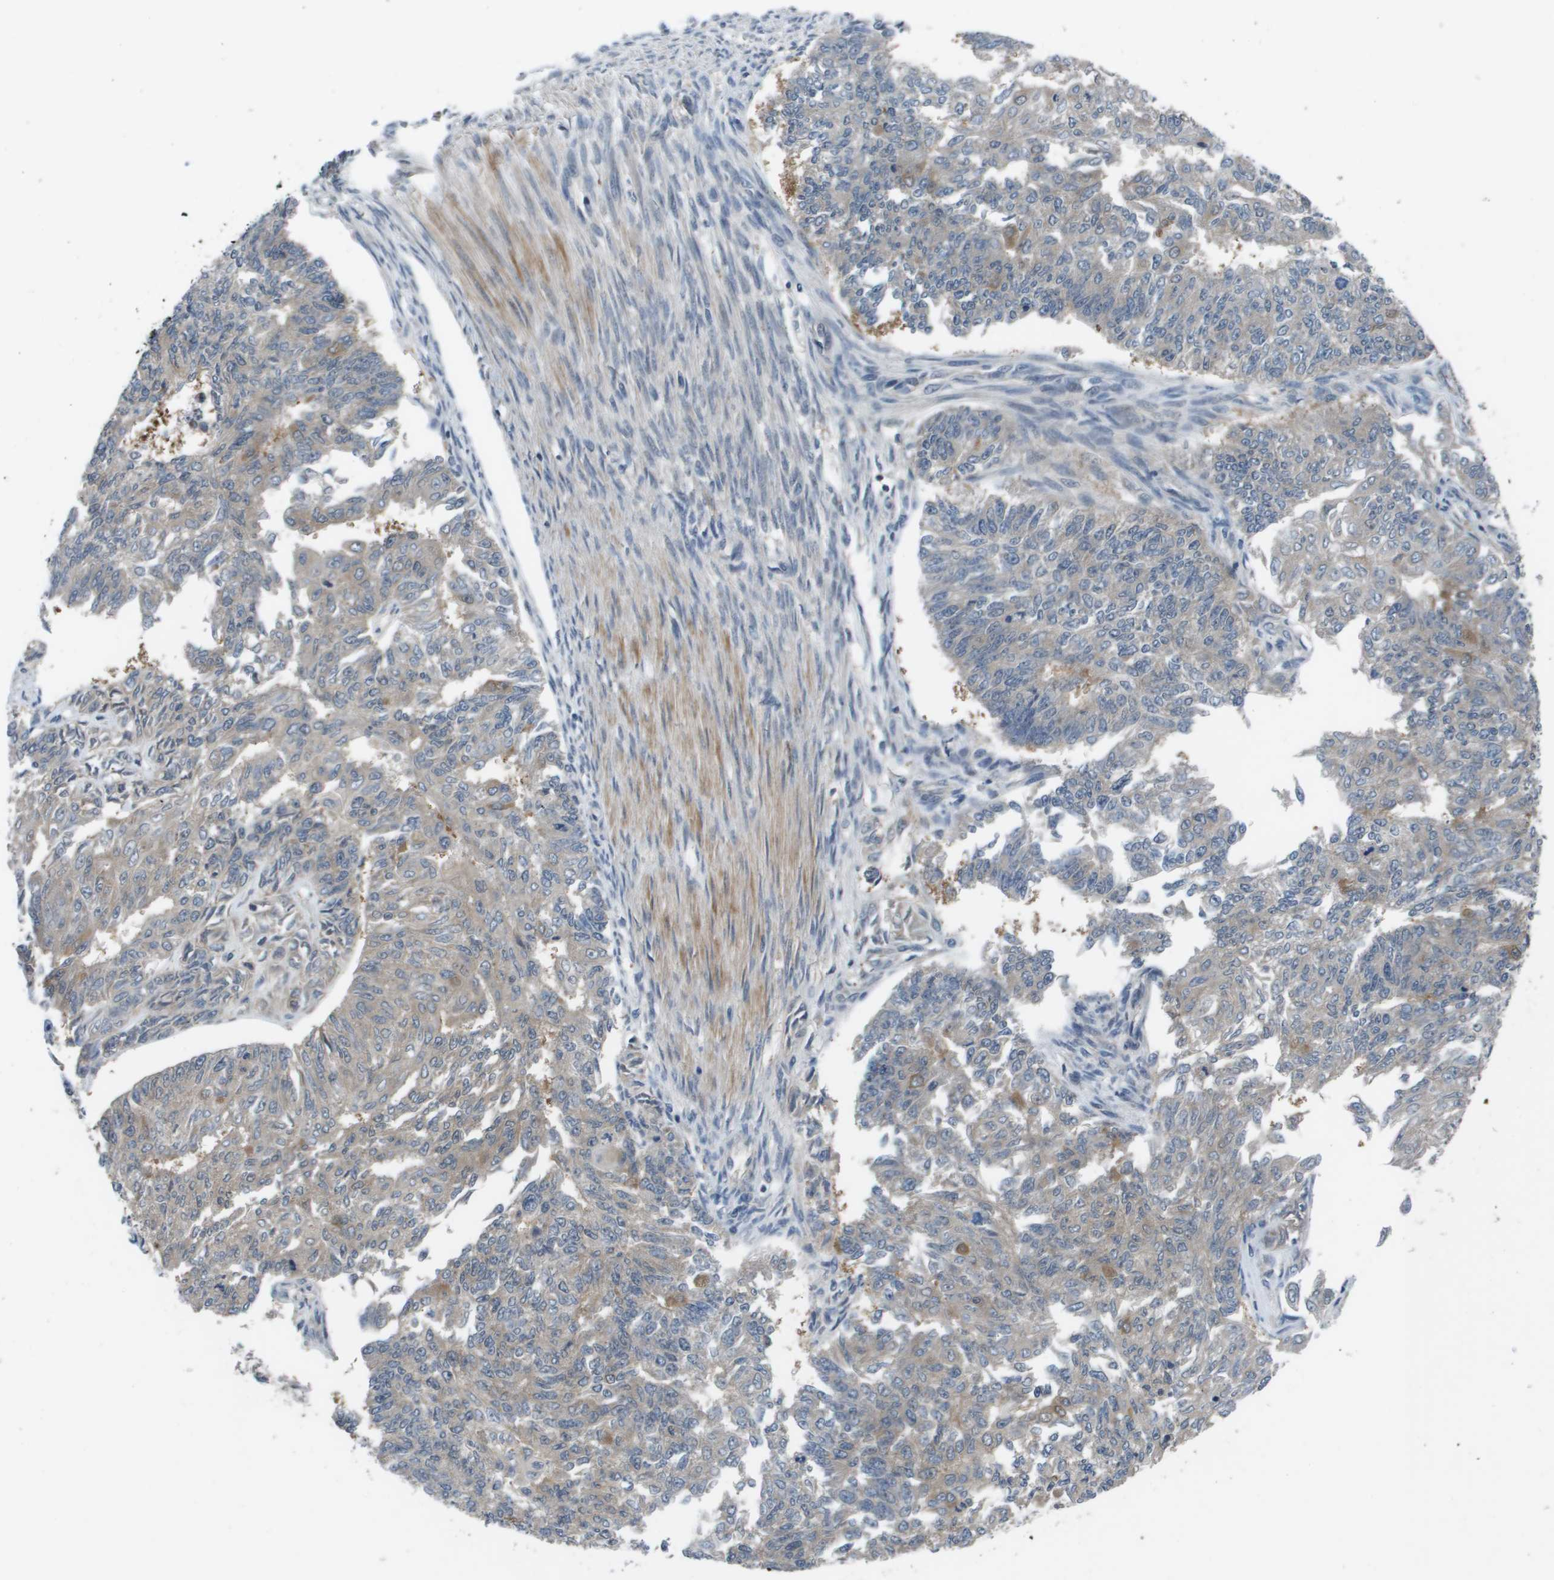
{"staining": {"intensity": "weak", "quantity": "25%-75%", "location": "cytoplasmic/membranous"}, "tissue": "endometrial cancer", "cell_type": "Tumor cells", "image_type": "cancer", "snomed": [{"axis": "morphology", "description": "Adenocarcinoma, NOS"}, {"axis": "topography", "description": "Endometrium"}], "caption": "The immunohistochemical stain labels weak cytoplasmic/membranous expression in tumor cells of endometrial adenocarcinoma tissue. (Stains: DAB in brown, nuclei in blue, Microscopy: brightfield microscopy at high magnification).", "gene": "ENPP5", "patient": {"sex": "female", "age": 32}}